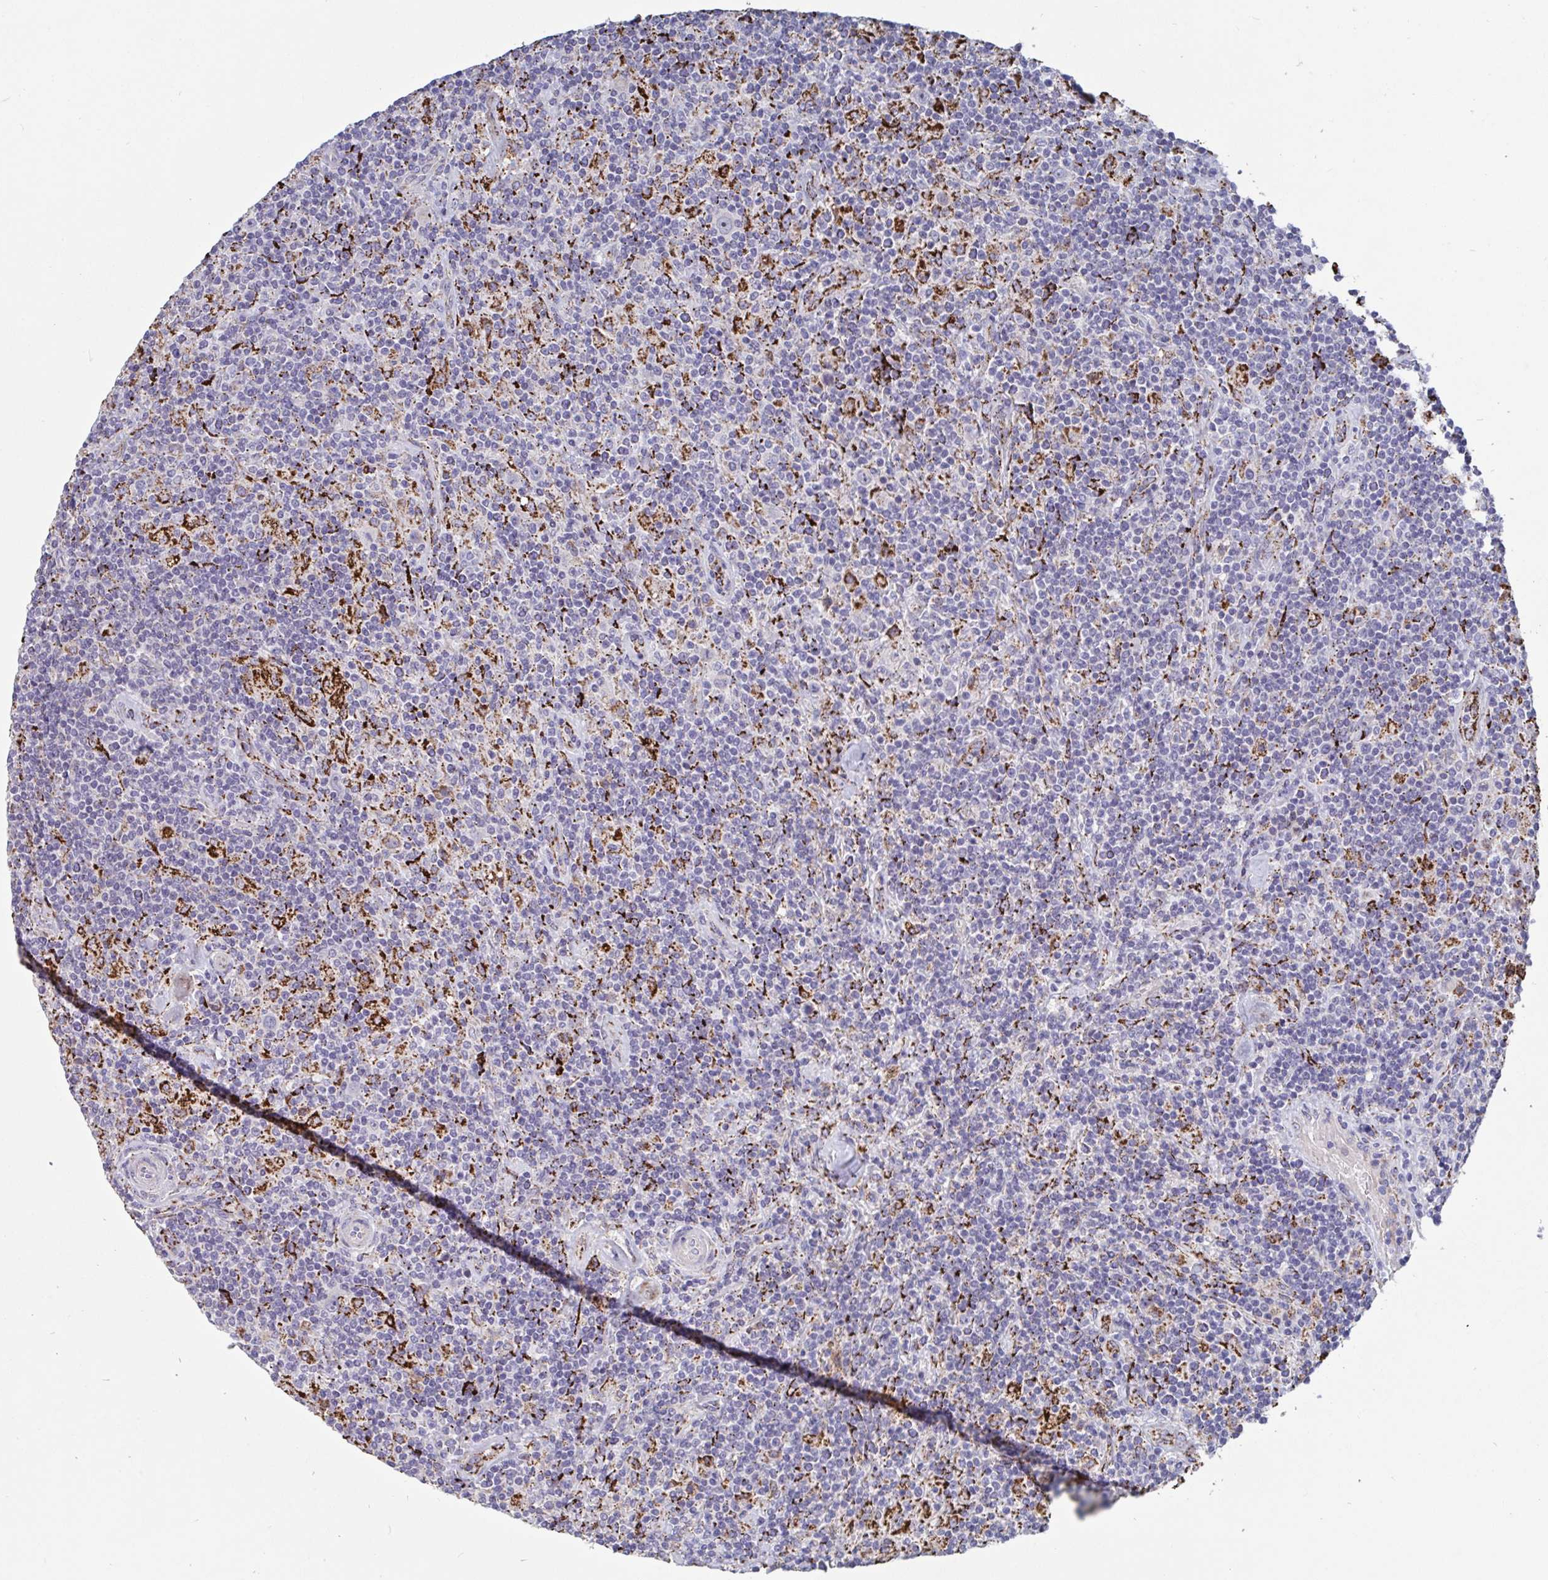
{"staining": {"intensity": "moderate", "quantity": ">75%", "location": "cytoplasmic/membranous"}, "tissue": "lymphoma", "cell_type": "Tumor cells", "image_type": "cancer", "snomed": [{"axis": "morphology", "description": "Hodgkin's disease, NOS"}, {"axis": "topography", "description": "Lymph node"}], "caption": "Immunohistochemical staining of human Hodgkin's disease demonstrates moderate cytoplasmic/membranous protein expression in approximately >75% of tumor cells. (DAB (3,3'-diaminobenzidine) = brown stain, brightfield microscopy at high magnification).", "gene": "FAM156B", "patient": {"sex": "male", "age": 70}}